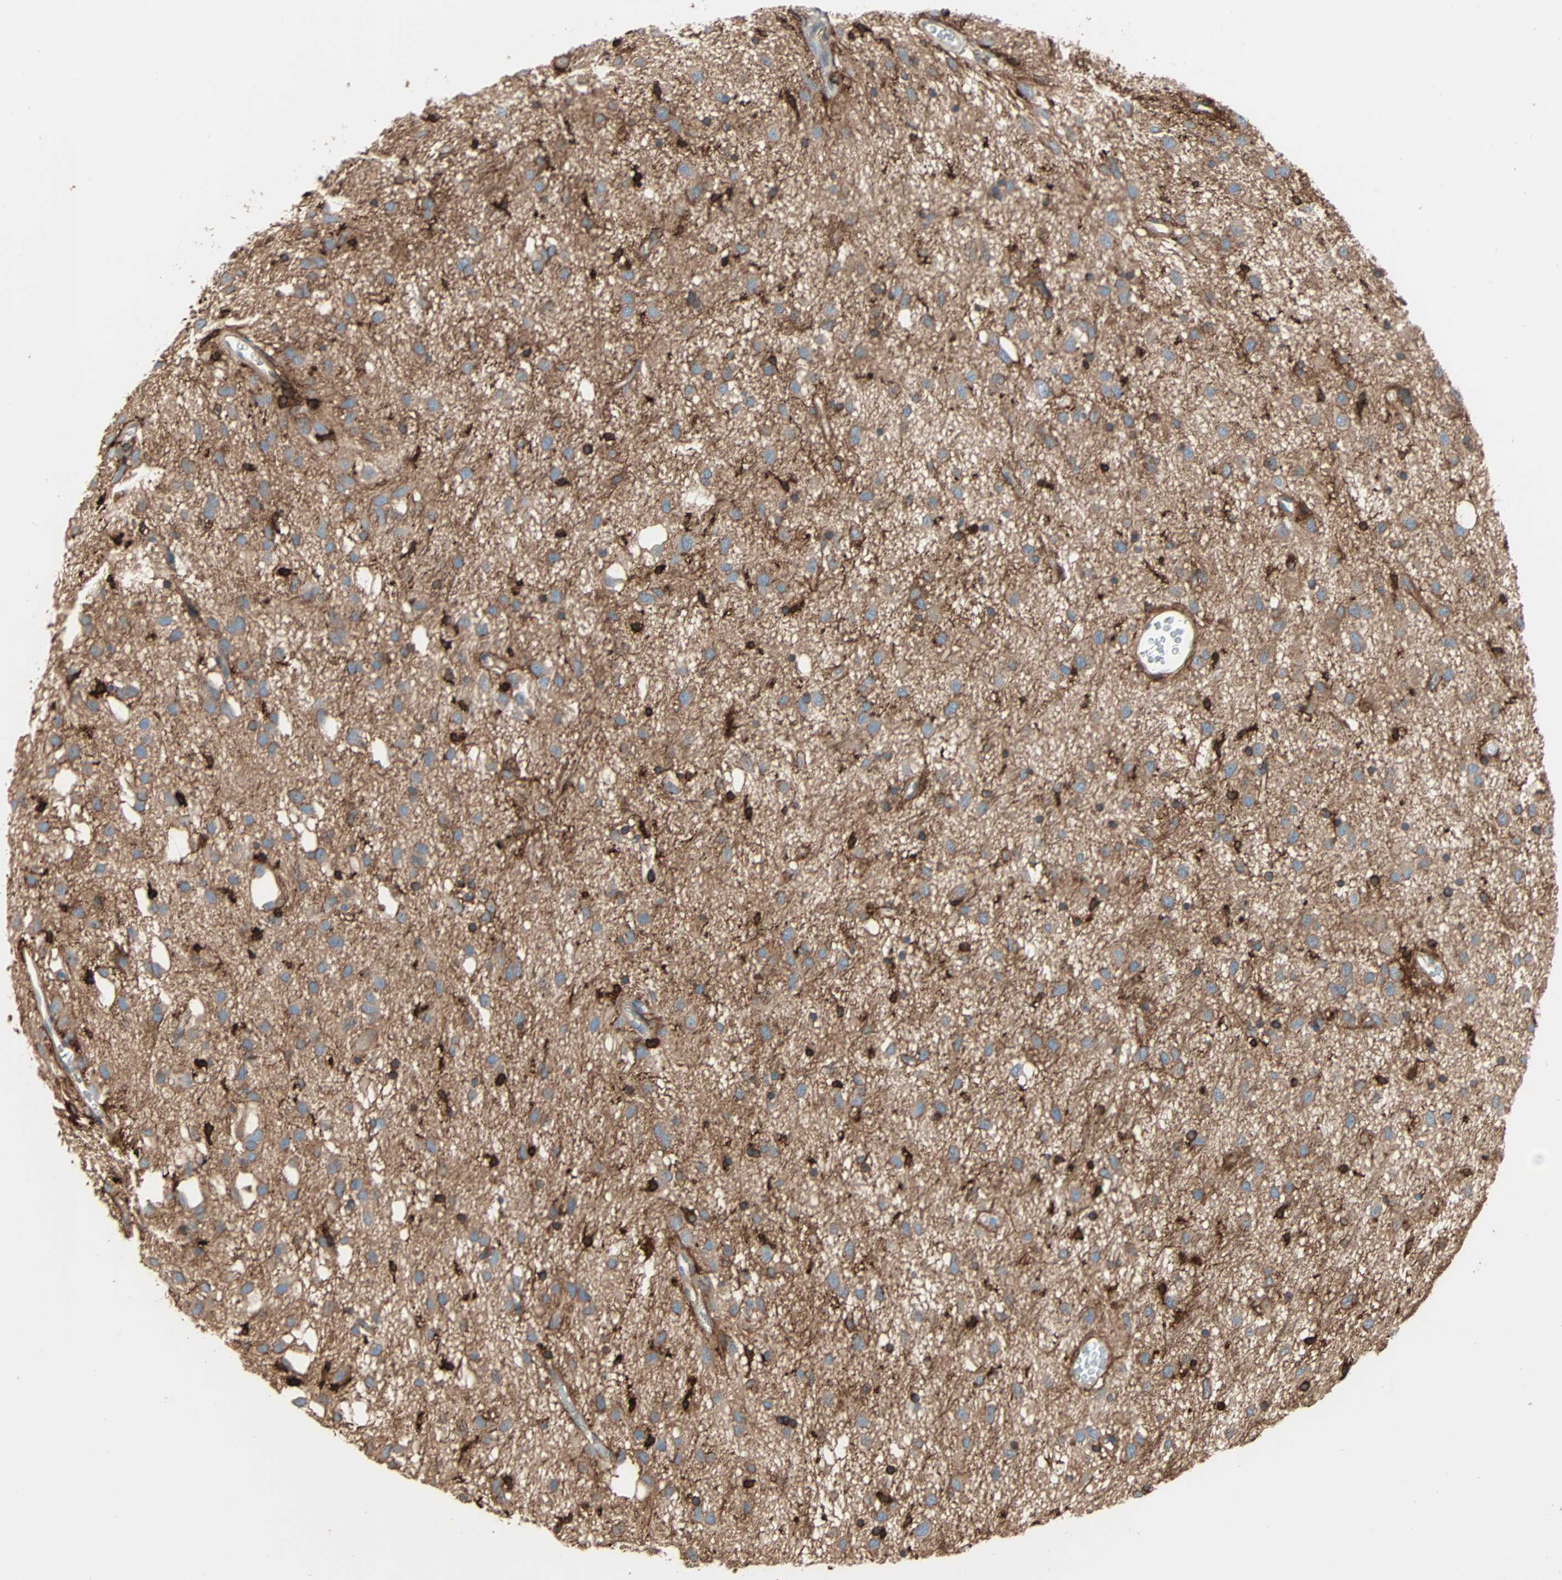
{"staining": {"intensity": "moderate", "quantity": ">75%", "location": "cytoplasmic/membranous"}, "tissue": "glioma", "cell_type": "Tumor cells", "image_type": "cancer", "snomed": [{"axis": "morphology", "description": "Glioma, malignant, Low grade"}, {"axis": "topography", "description": "Brain"}], "caption": "Brown immunohistochemical staining in low-grade glioma (malignant) reveals moderate cytoplasmic/membranous expression in about >75% of tumor cells.", "gene": "EPB41L2", "patient": {"sex": "male", "age": 77}}